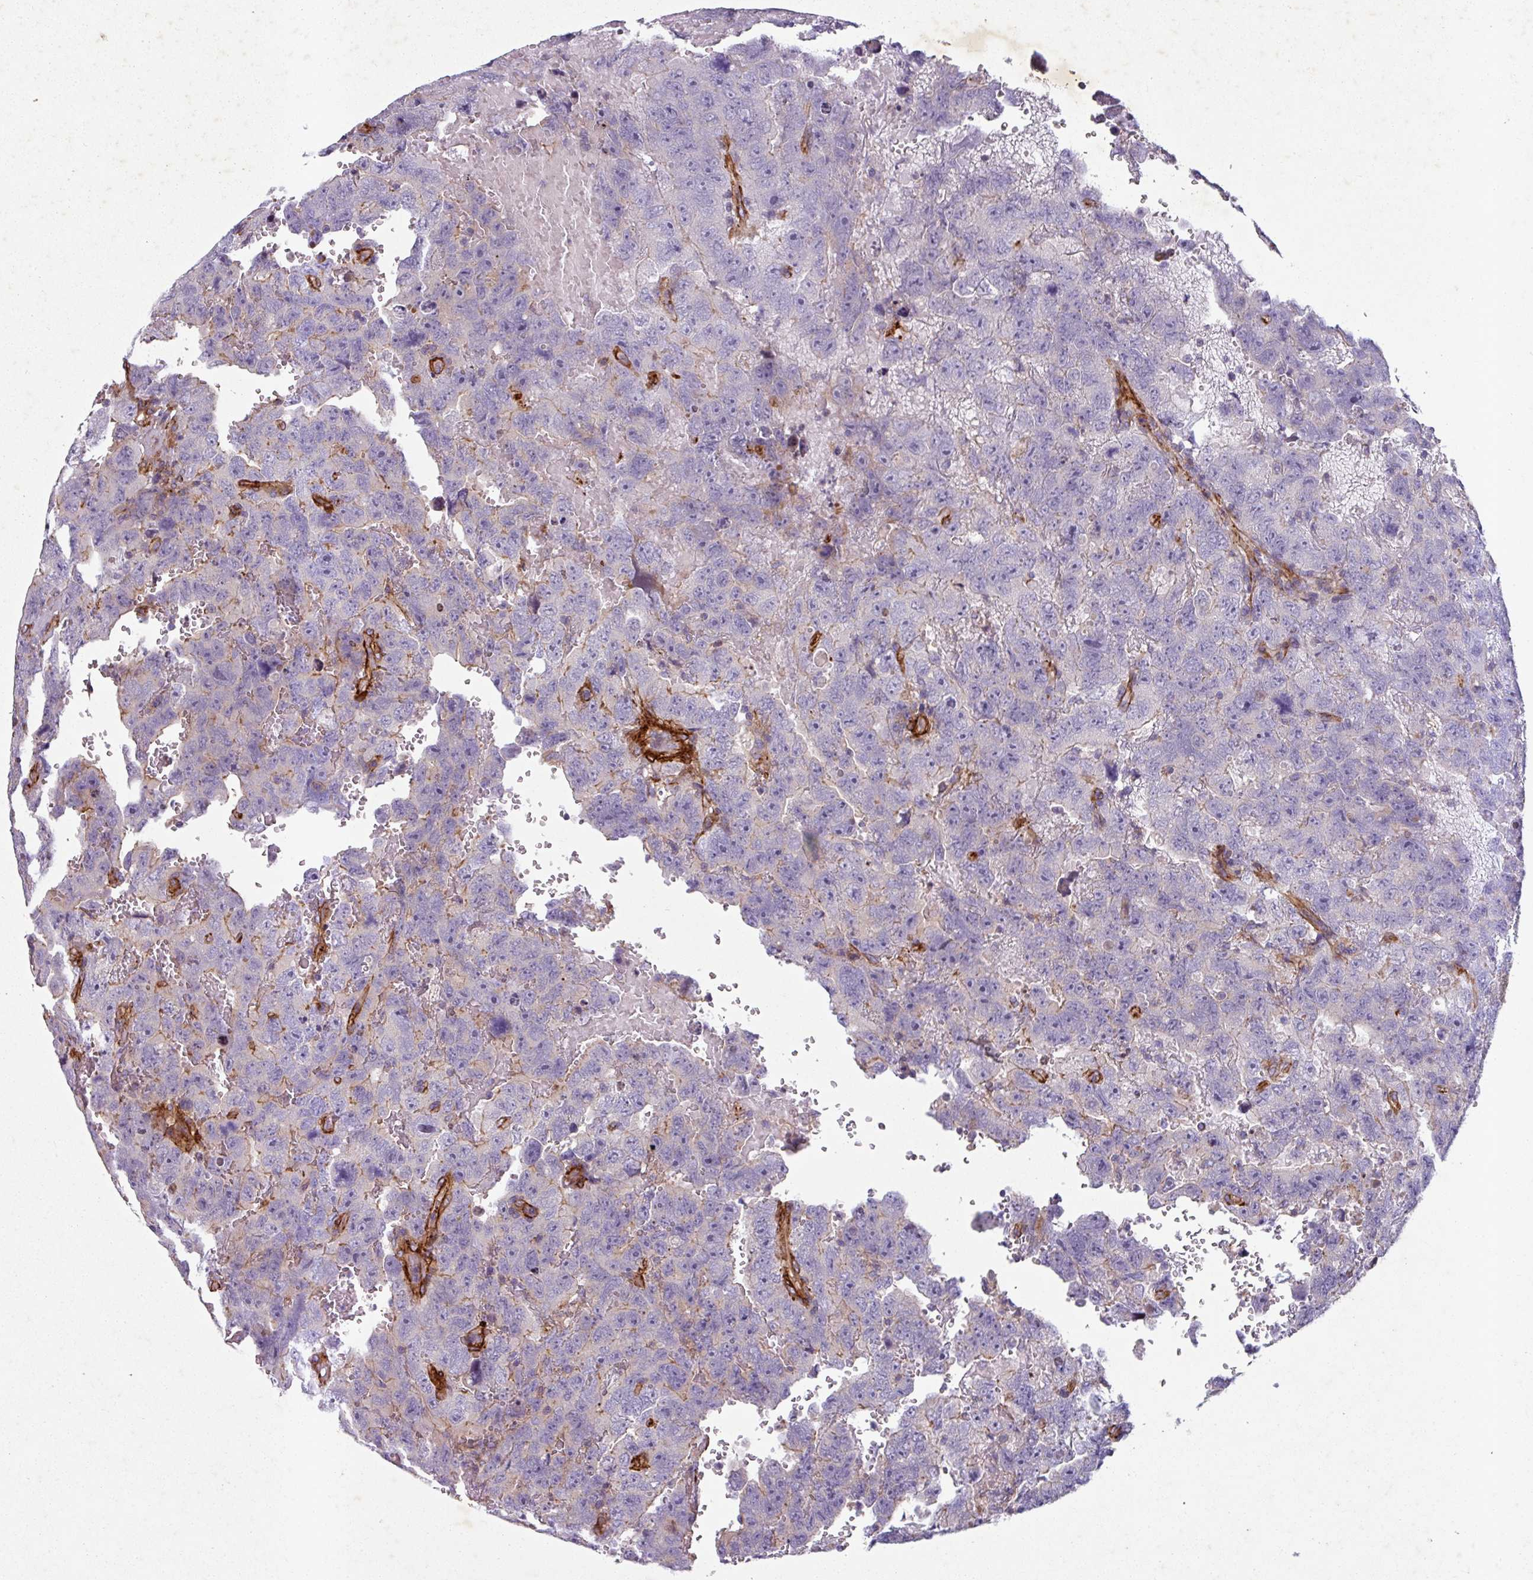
{"staining": {"intensity": "negative", "quantity": "none", "location": "none"}, "tissue": "testis cancer", "cell_type": "Tumor cells", "image_type": "cancer", "snomed": [{"axis": "morphology", "description": "Carcinoma, Embryonal, NOS"}, {"axis": "topography", "description": "Testis"}], "caption": "Human testis embryonal carcinoma stained for a protein using IHC shows no positivity in tumor cells.", "gene": "ATP2C2", "patient": {"sex": "male", "age": 45}}